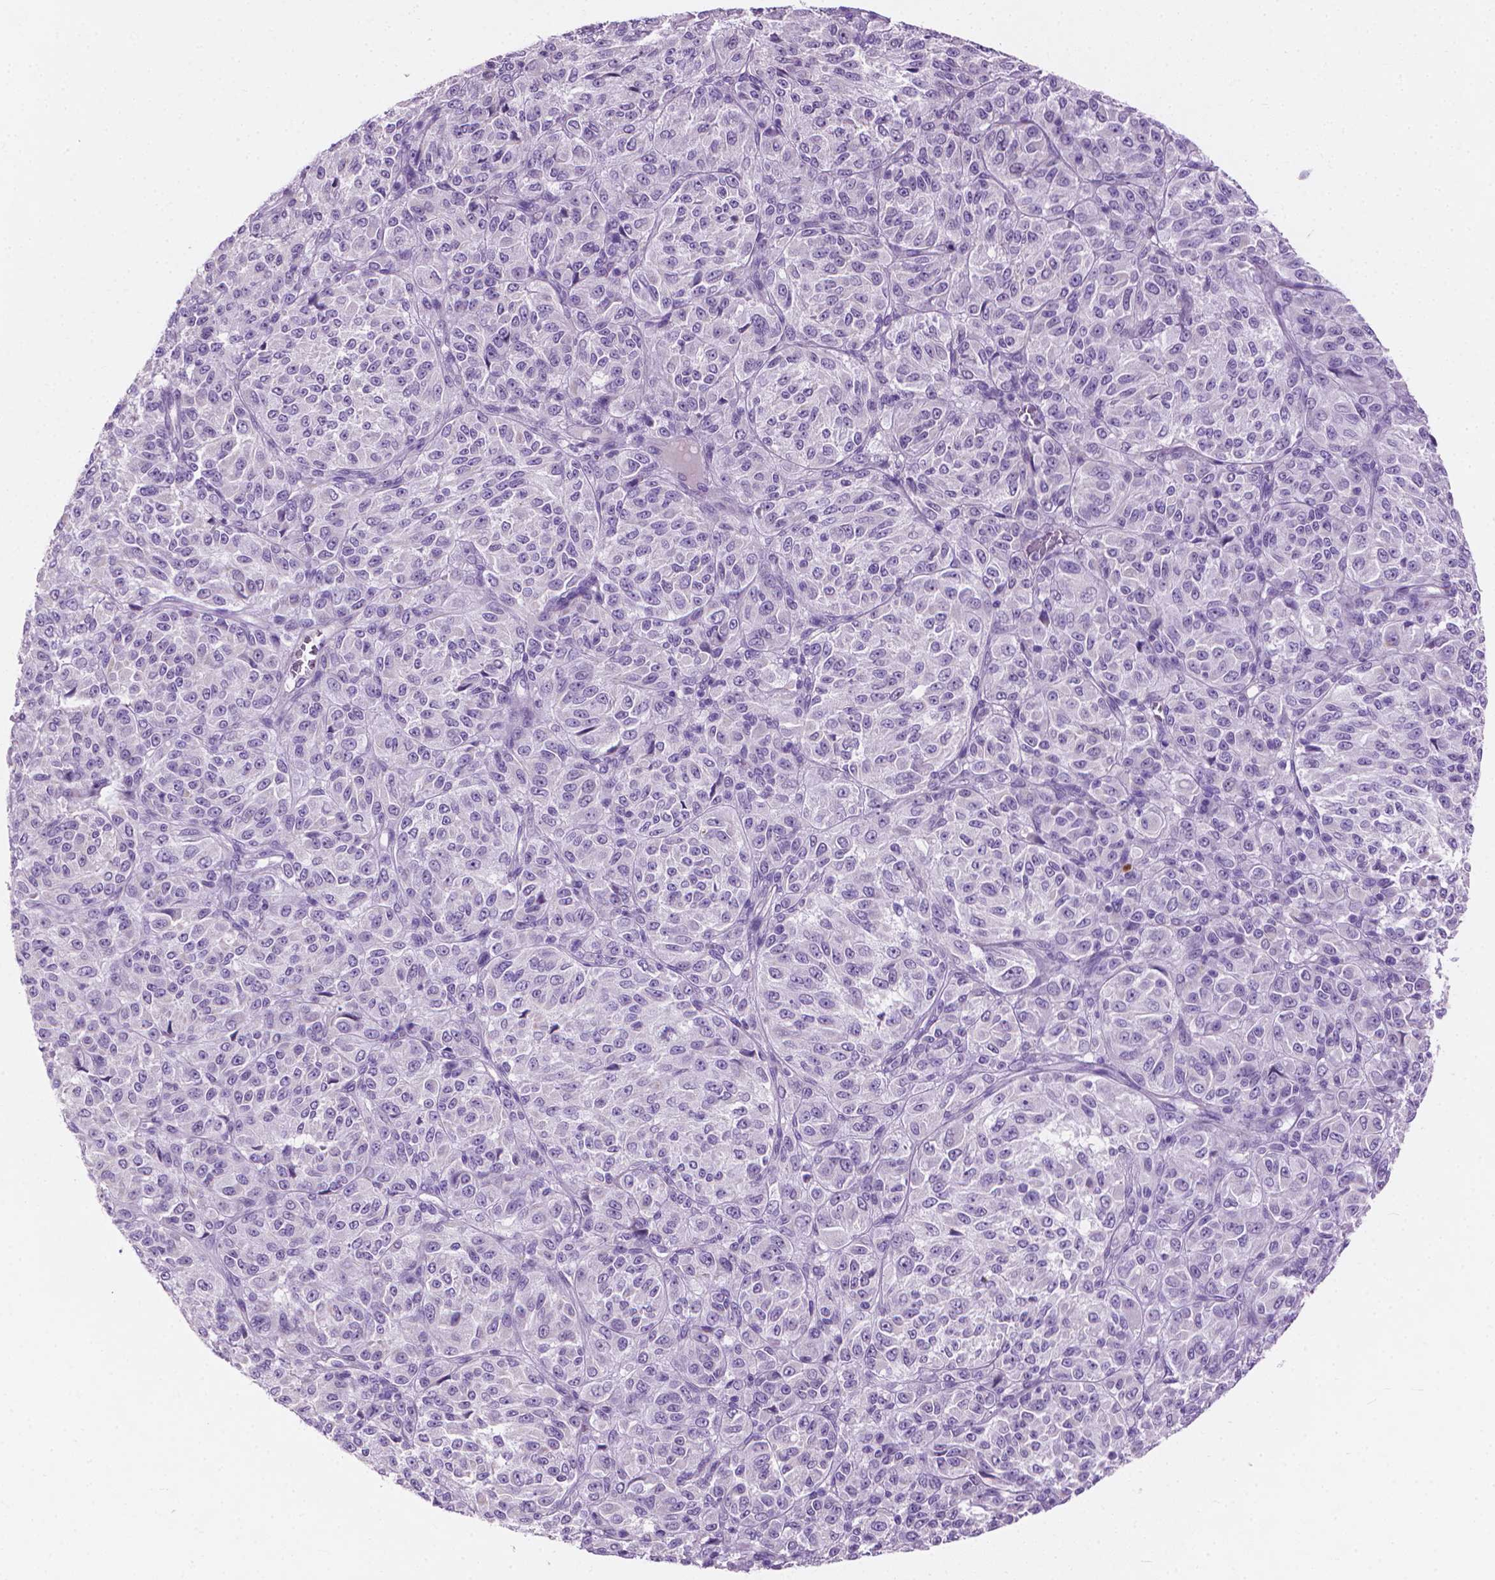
{"staining": {"intensity": "negative", "quantity": "none", "location": "none"}, "tissue": "melanoma", "cell_type": "Tumor cells", "image_type": "cancer", "snomed": [{"axis": "morphology", "description": "Malignant melanoma, Metastatic site"}, {"axis": "topography", "description": "Brain"}], "caption": "A high-resolution micrograph shows IHC staining of malignant melanoma (metastatic site), which shows no significant positivity in tumor cells.", "gene": "KRT73", "patient": {"sex": "female", "age": 56}}